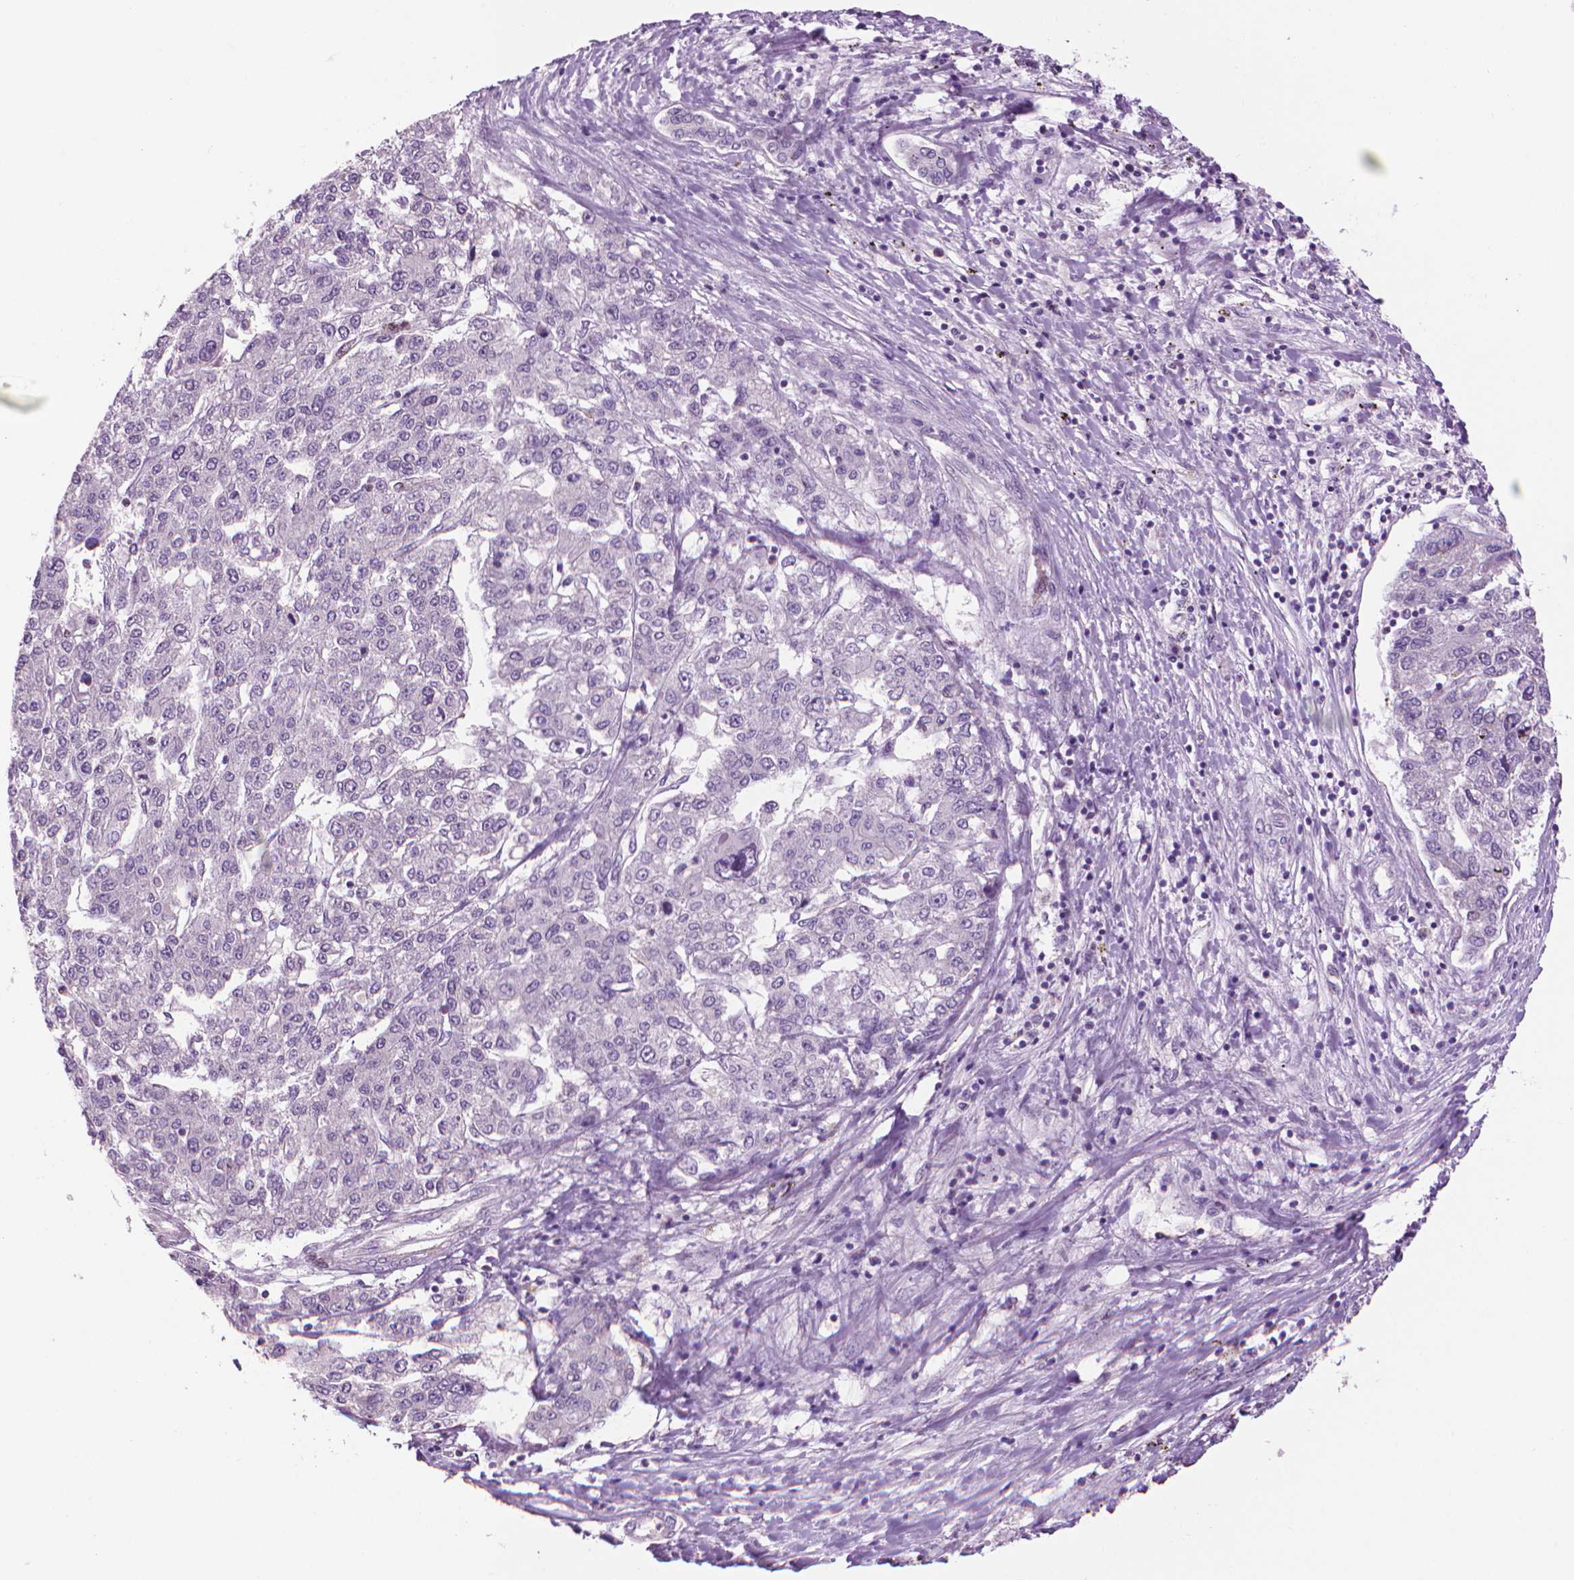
{"staining": {"intensity": "negative", "quantity": "none", "location": "none"}, "tissue": "liver cancer", "cell_type": "Tumor cells", "image_type": "cancer", "snomed": [{"axis": "morphology", "description": "Carcinoma, Hepatocellular, NOS"}, {"axis": "topography", "description": "Liver"}], "caption": "DAB immunohistochemical staining of liver hepatocellular carcinoma displays no significant expression in tumor cells.", "gene": "CDKN2D", "patient": {"sex": "male", "age": 56}}